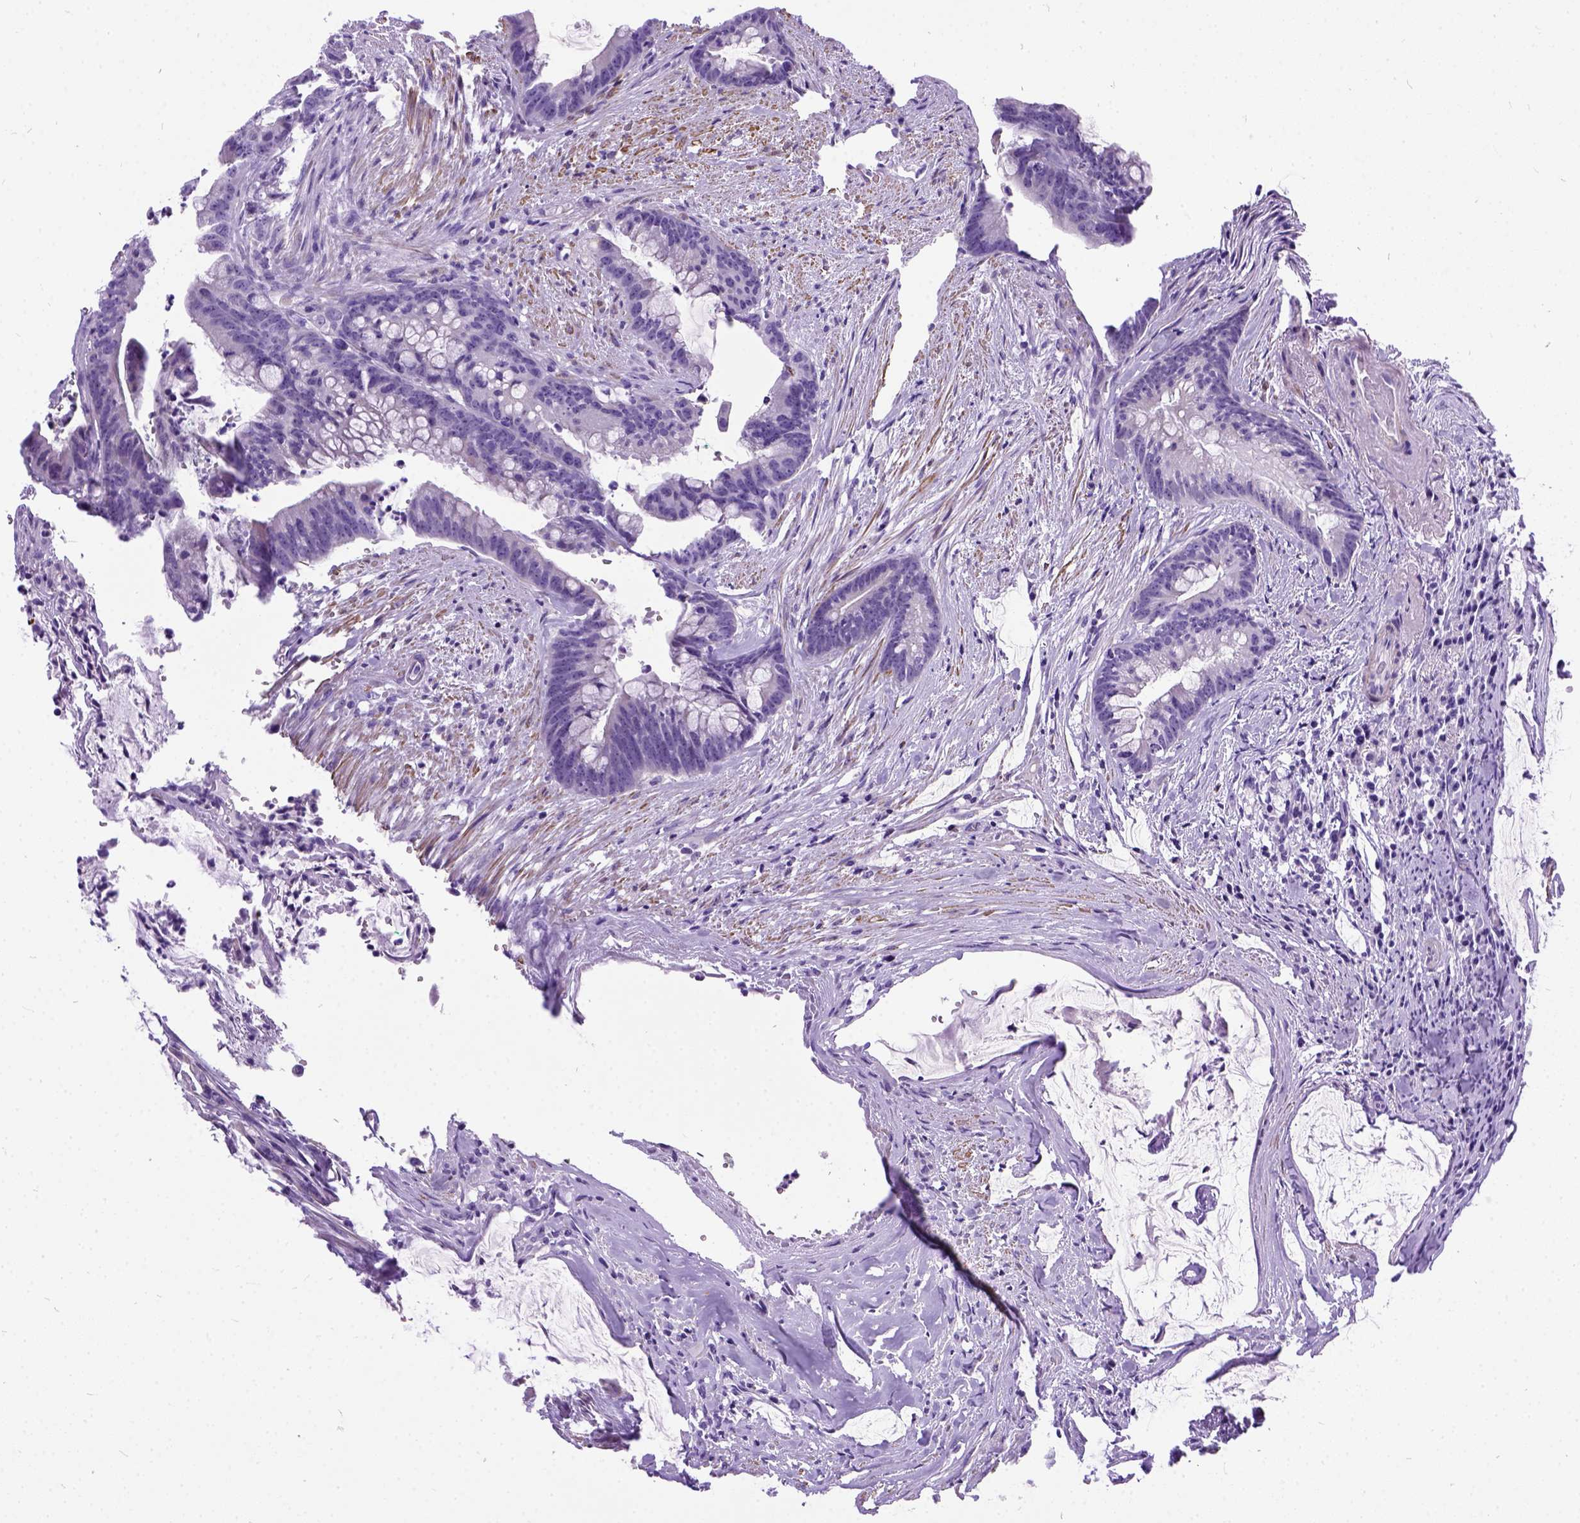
{"staining": {"intensity": "negative", "quantity": "none", "location": "none"}, "tissue": "colorectal cancer", "cell_type": "Tumor cells", "image_type": "cancer", "snomed": [{"axis": "morphology", "description": "Adenocarcinoma, NOS"}, {"axis": "topography", "description": "Colon"}], "caption": "The micrograph shows no significant staining in tumor cells of colorectal cancer (adenocarcinoma).", "gene": "PRG2", "patient": {"sex": "male", "age": 62}}